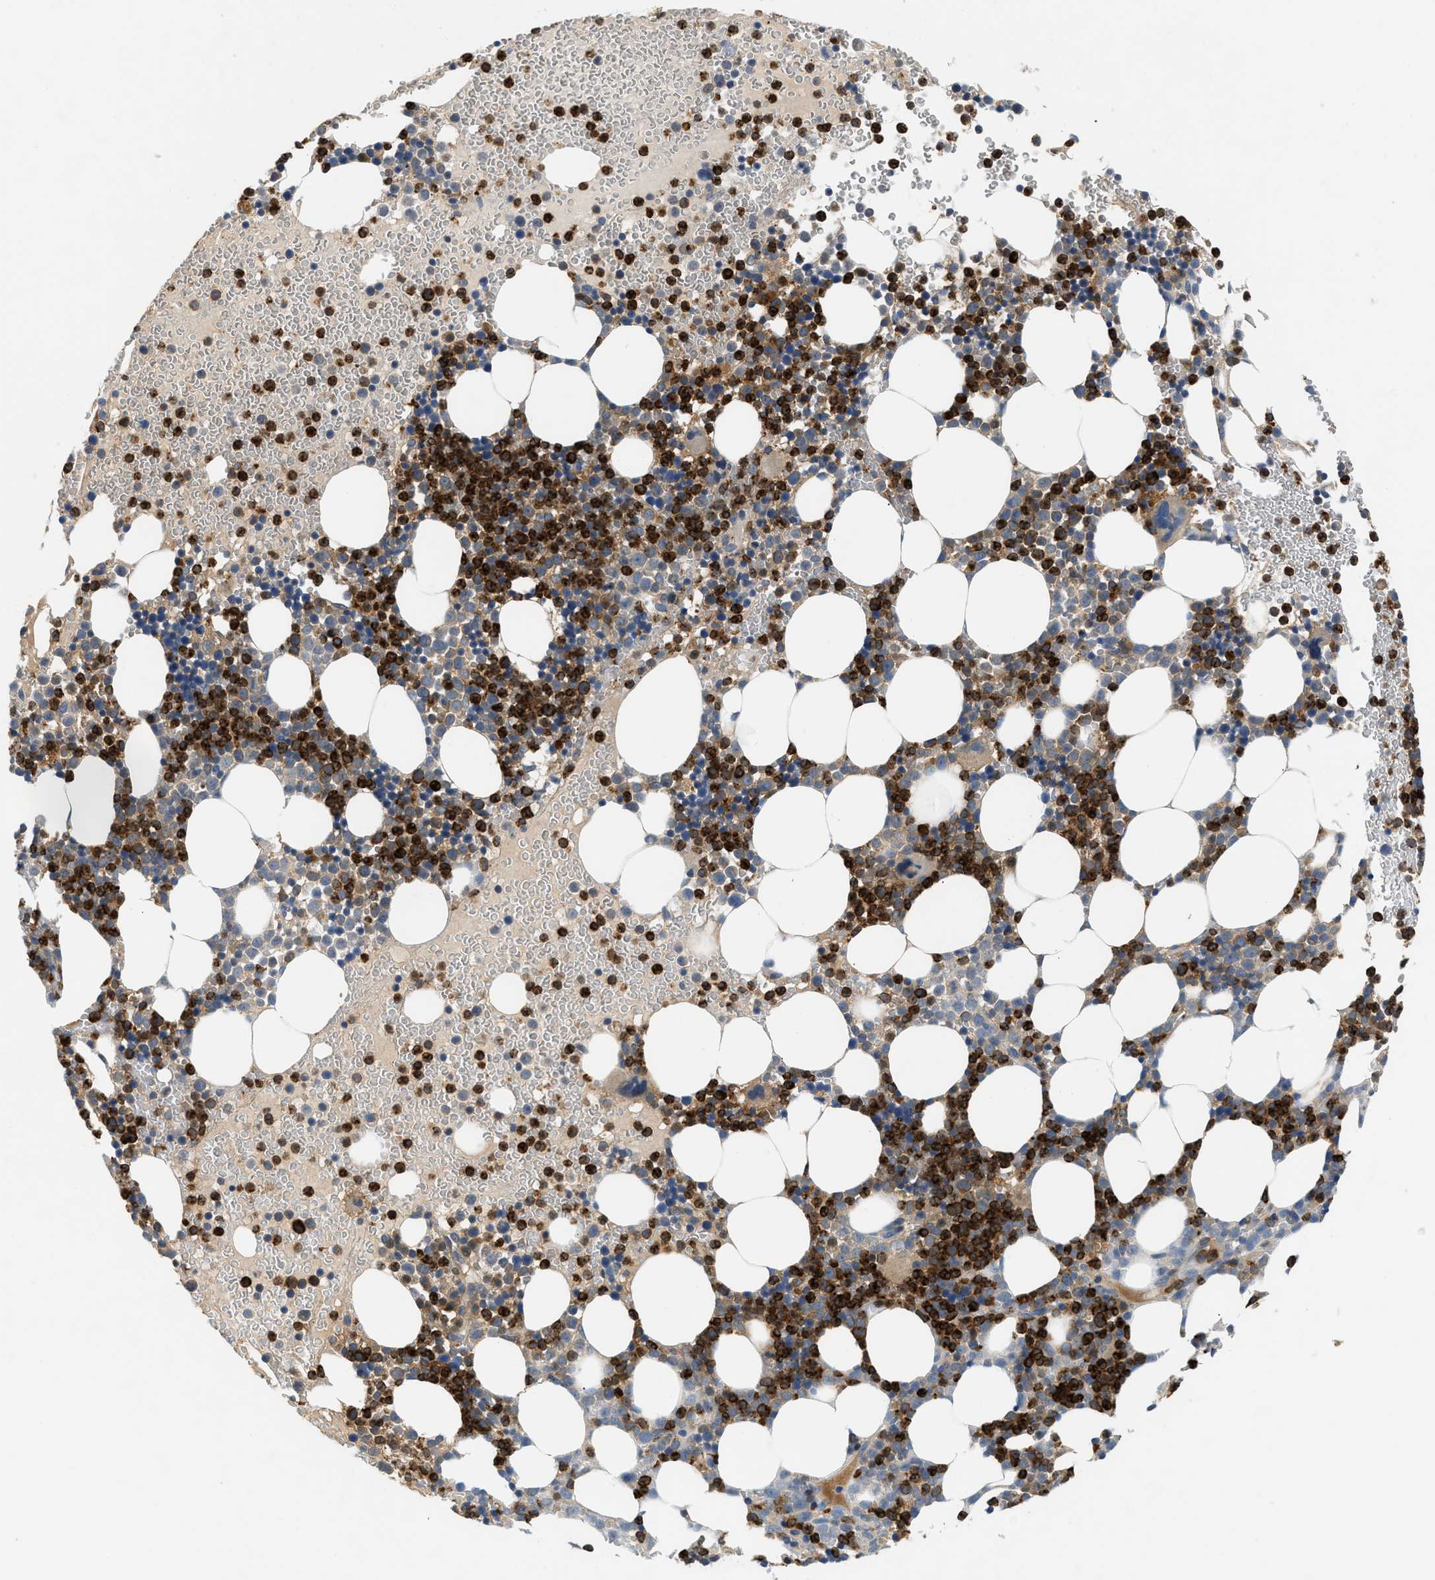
{"staining": {"intensity": "strong", "quantity": "25%-75%", "location": "cytoplasmic/membranous,nuclear"}, "tissue": "bone marrow", "cell_type": "Hematopoietic cells", "image_type": "normal", "snomed": [{"axis": "morphology", "description": "Normal tissue, NOS"}, {"axis": "morphology", "description": "Inflammation, NOS"}, {"axis": "topography", "description": "Bone marrow"}], "caption": "Immunohistochemistry (IHC) image of unremarkable bone marrow: human bone marrow stained using immunohistochemistry shows high levels of strong protein expression localized specifically in the cytoplasmic/membranous,nuclear of hematopoietic cells, appearing as a cytoplasmic/membranous,nuclear brown color.", "gene": "RHBDF2", "patient": {"sex": "female", "age": 67}}